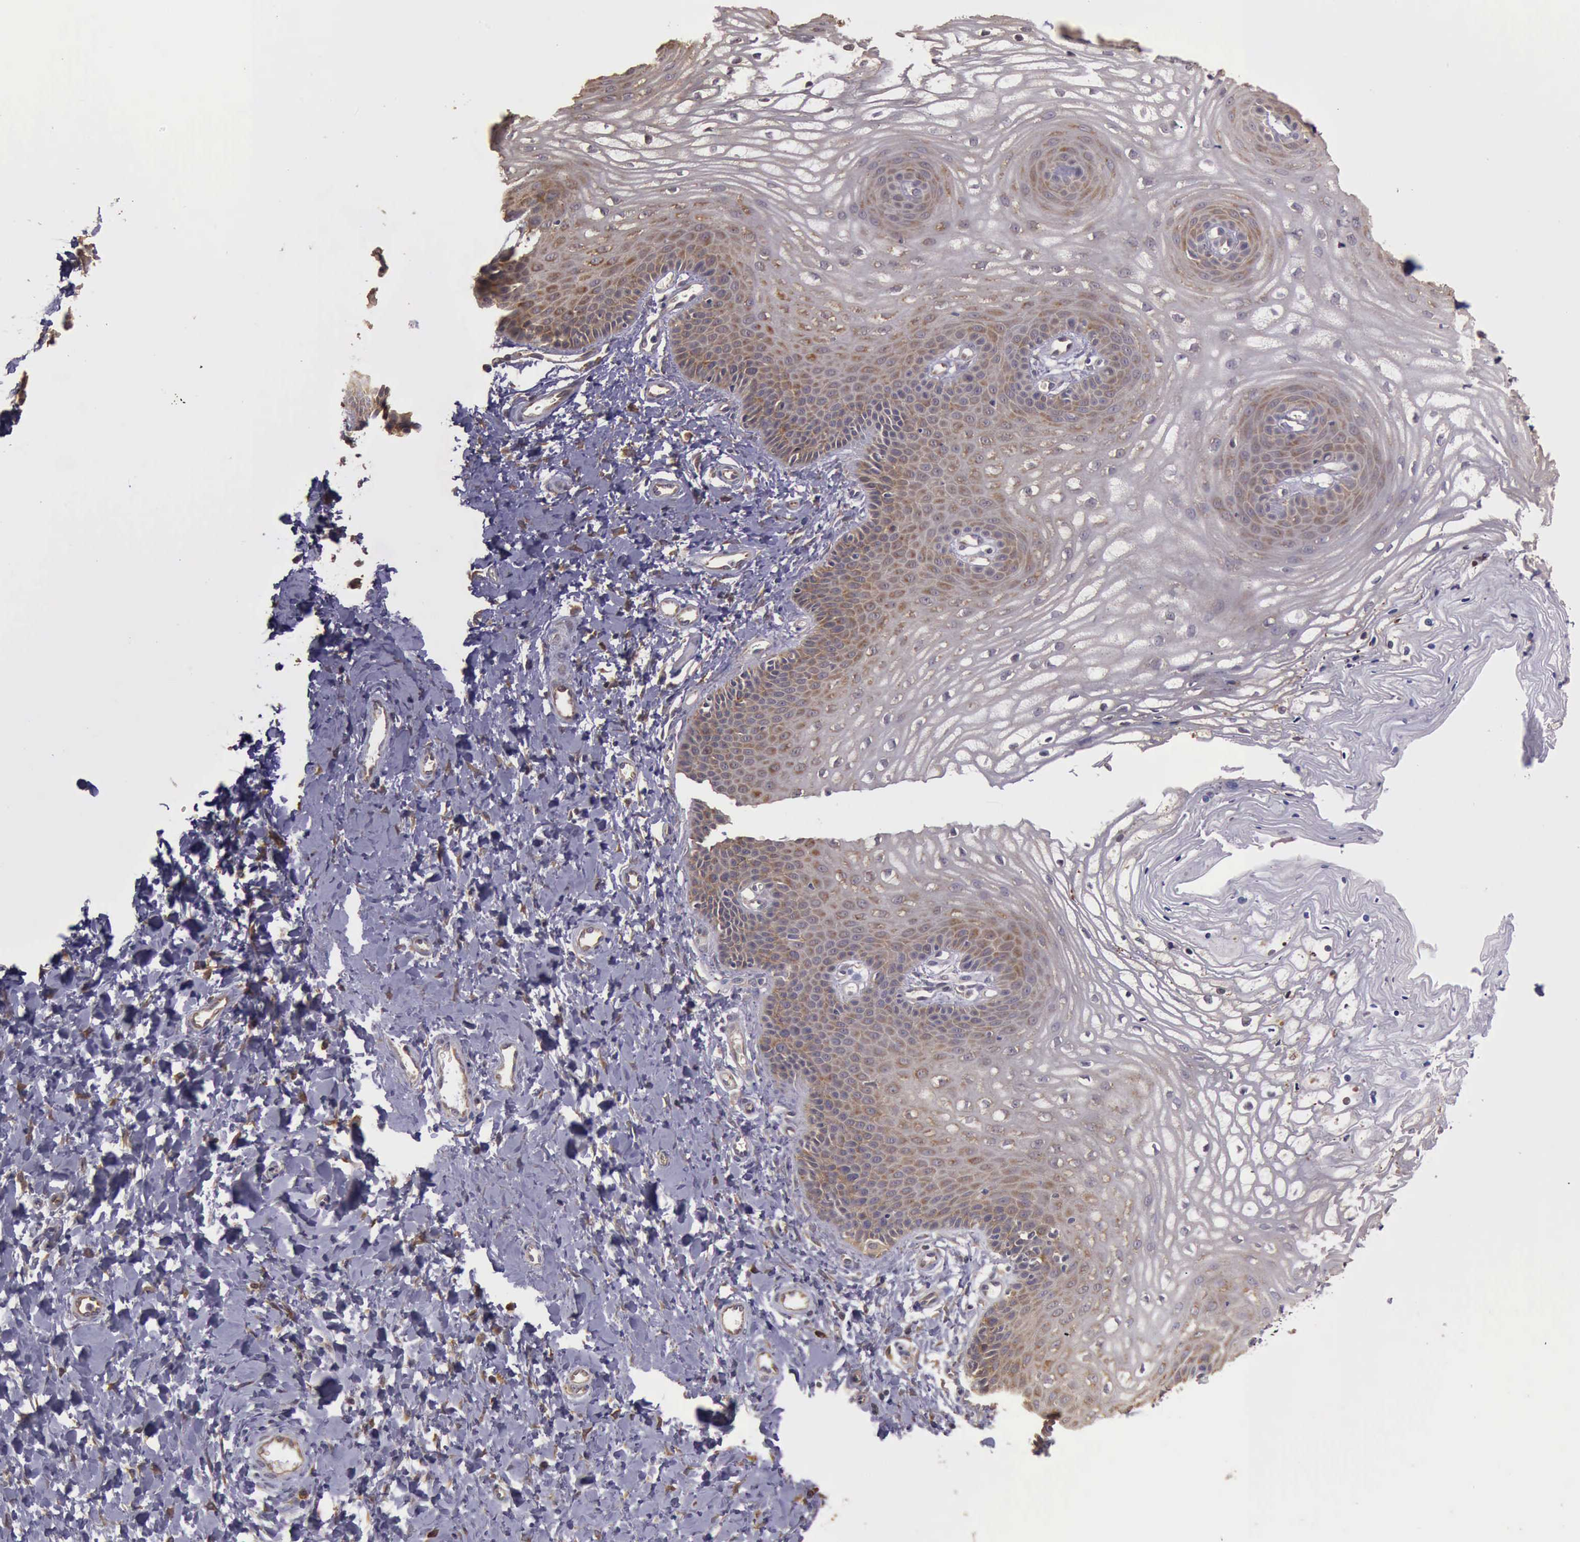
{"staining": {"intensity": "moderate", "quantity": "25%-75%", "location": "cytoplasmic/membranous"}, "tissue": "vagina", "cell_type": "Squamous epithelial cells", "image_type": "normal", "snomed": [{"axis": "morphology", "description": "Normal tissue, NOS"}, {"axis": "topography", "description": "Vagina"}], "caption": "DAB (3,3'-diaminobenzidine) immunohistochemical staining of normal vagina demonstrates moderate cytoplasmic/membranous protein expression in approximately 25%-75% of squamous epithelial cells. Immunohistochemistry stains the protein of interest in brown and the nuclei are stained blue.", "gene": "EIF5", "patient": {"sex": "female", "age": 68}}